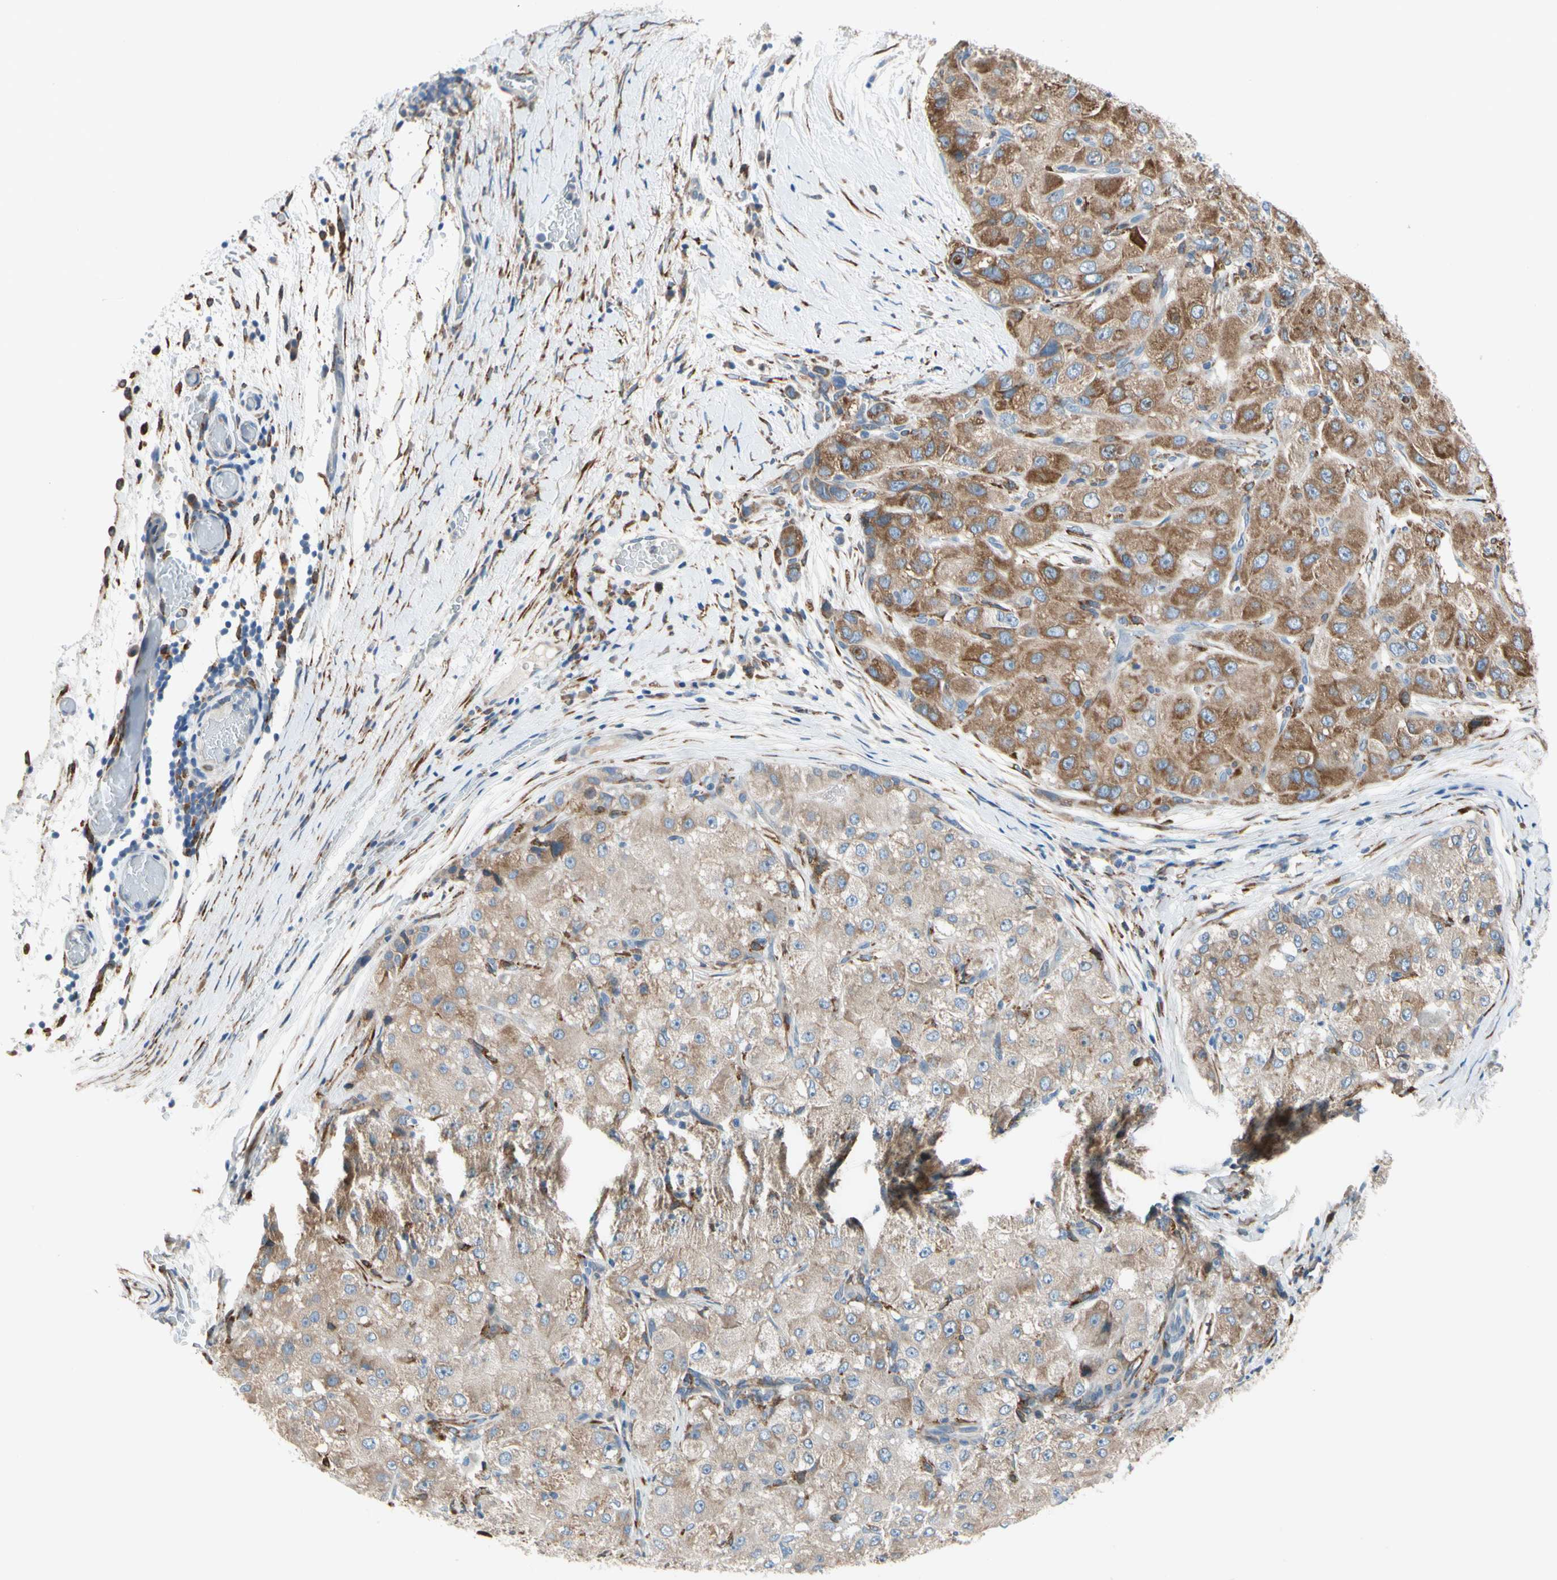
{"staining": {"intensity": "moderate", "quantity": "25%-75%", "location": "cytoplasmic/membranous"}, "tissue": "liver cancer", "cell_type": "Tumor cells", "image_type": "cancer", "snomed": [{"axis": "morphology", "description": "Carcinoma, Hepatocellular, NOS"}, {"axis": "topography", "description": "Liver"}], "caption": "A photomicrograph of liver hepatocellular carcinoma stained for a protein reveals moderate cytoplasmic/membranous brown staining in tumor cells.", "gene": "LRPAP1", "patient": {"sex": "male", "age": 80}}